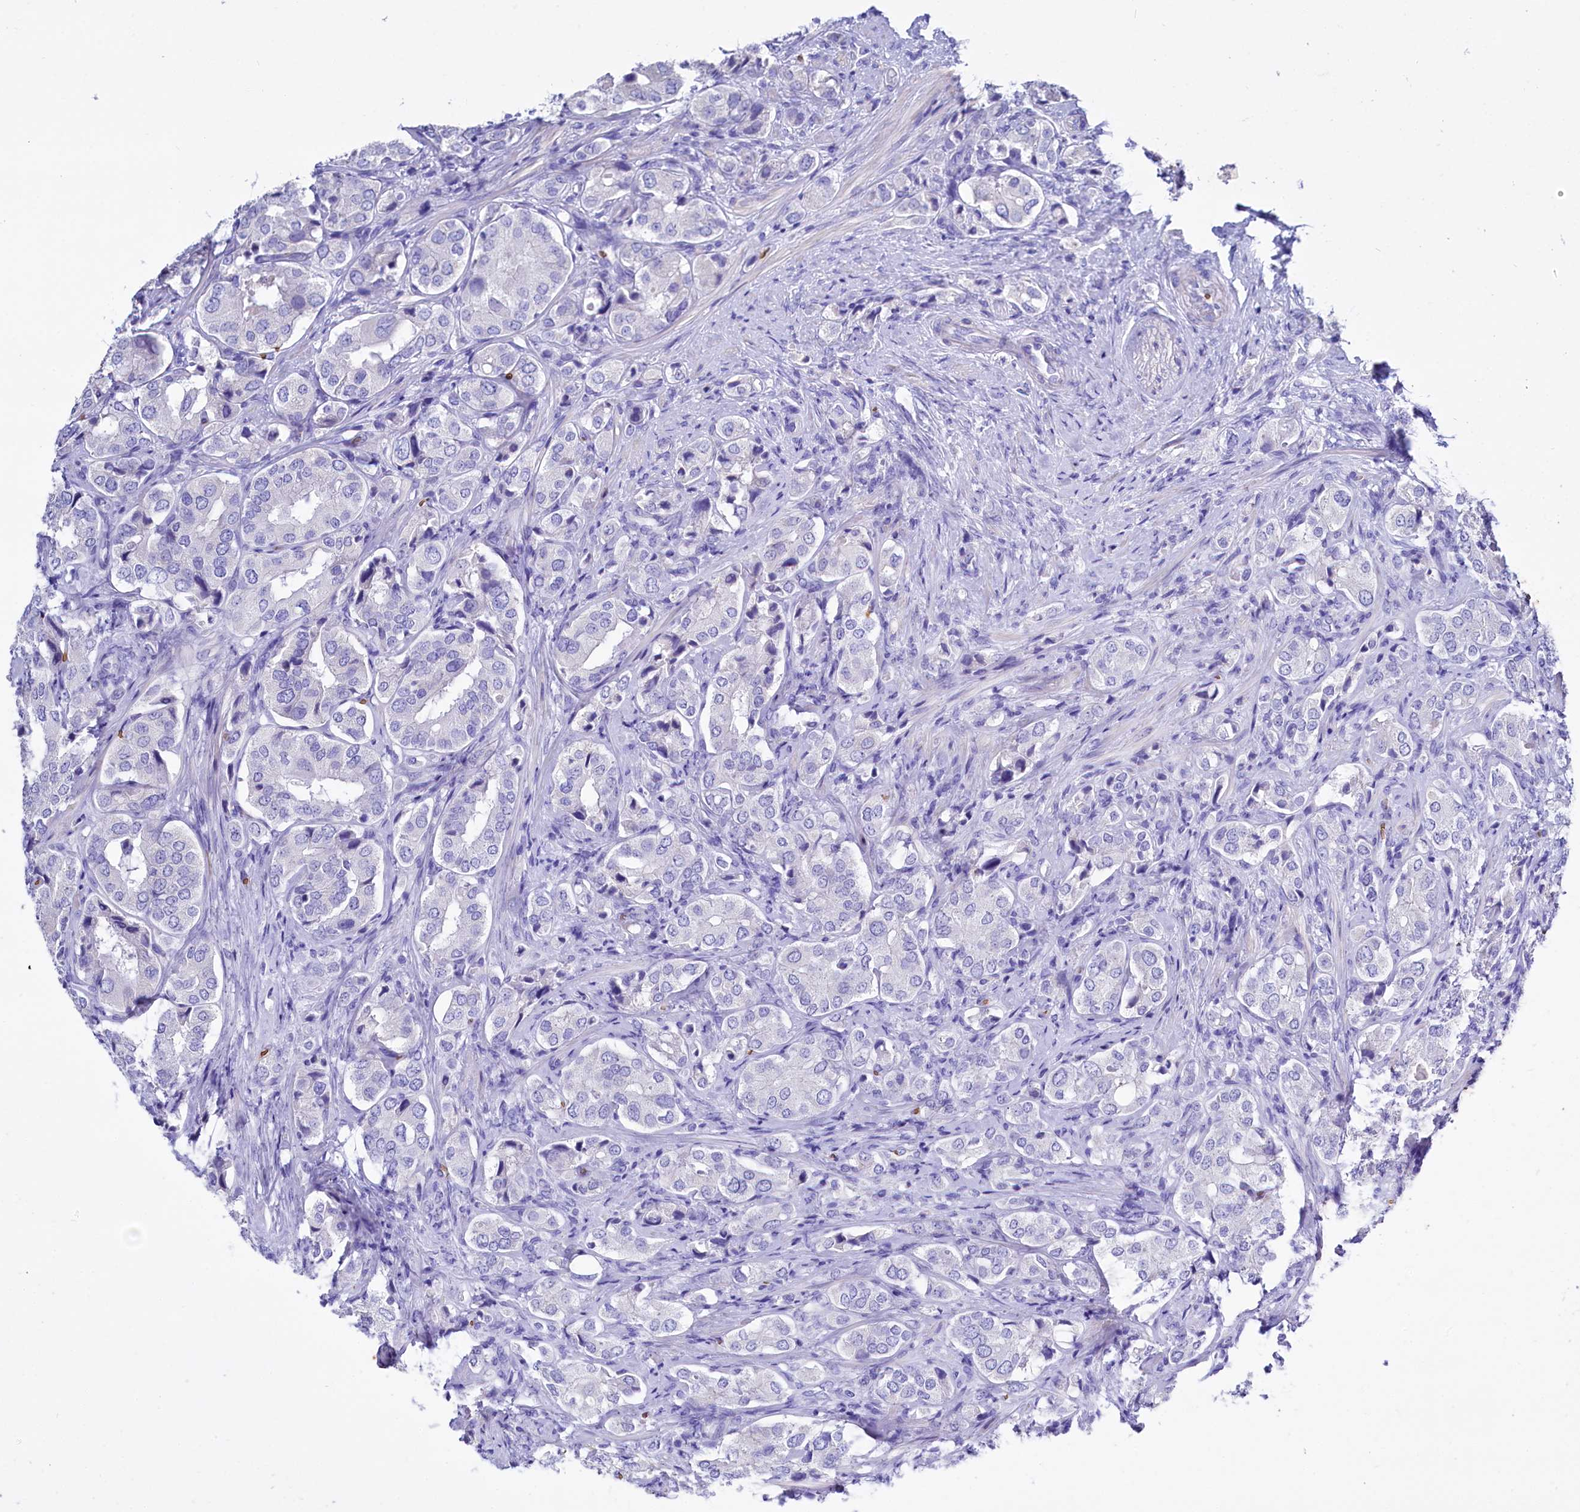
{"staining": {"intensity": "negative", "quantity": "none", "location": "none"}, "tissue": "prostate cancer", "cell_type": "Tumor cells", "image_type": "cancer", "snomed": [{"axis": "morphology", "description": "Adenocarcinoma, High grade"}, {"axis": "topography", "description": "Prostate"}], "caption": "The immunohistochemistry image has no significant staining in tumor cells of prostate cancer tissue.", "gene": "RPUSD3", "patient": {"sex": "male", "age": 65}}